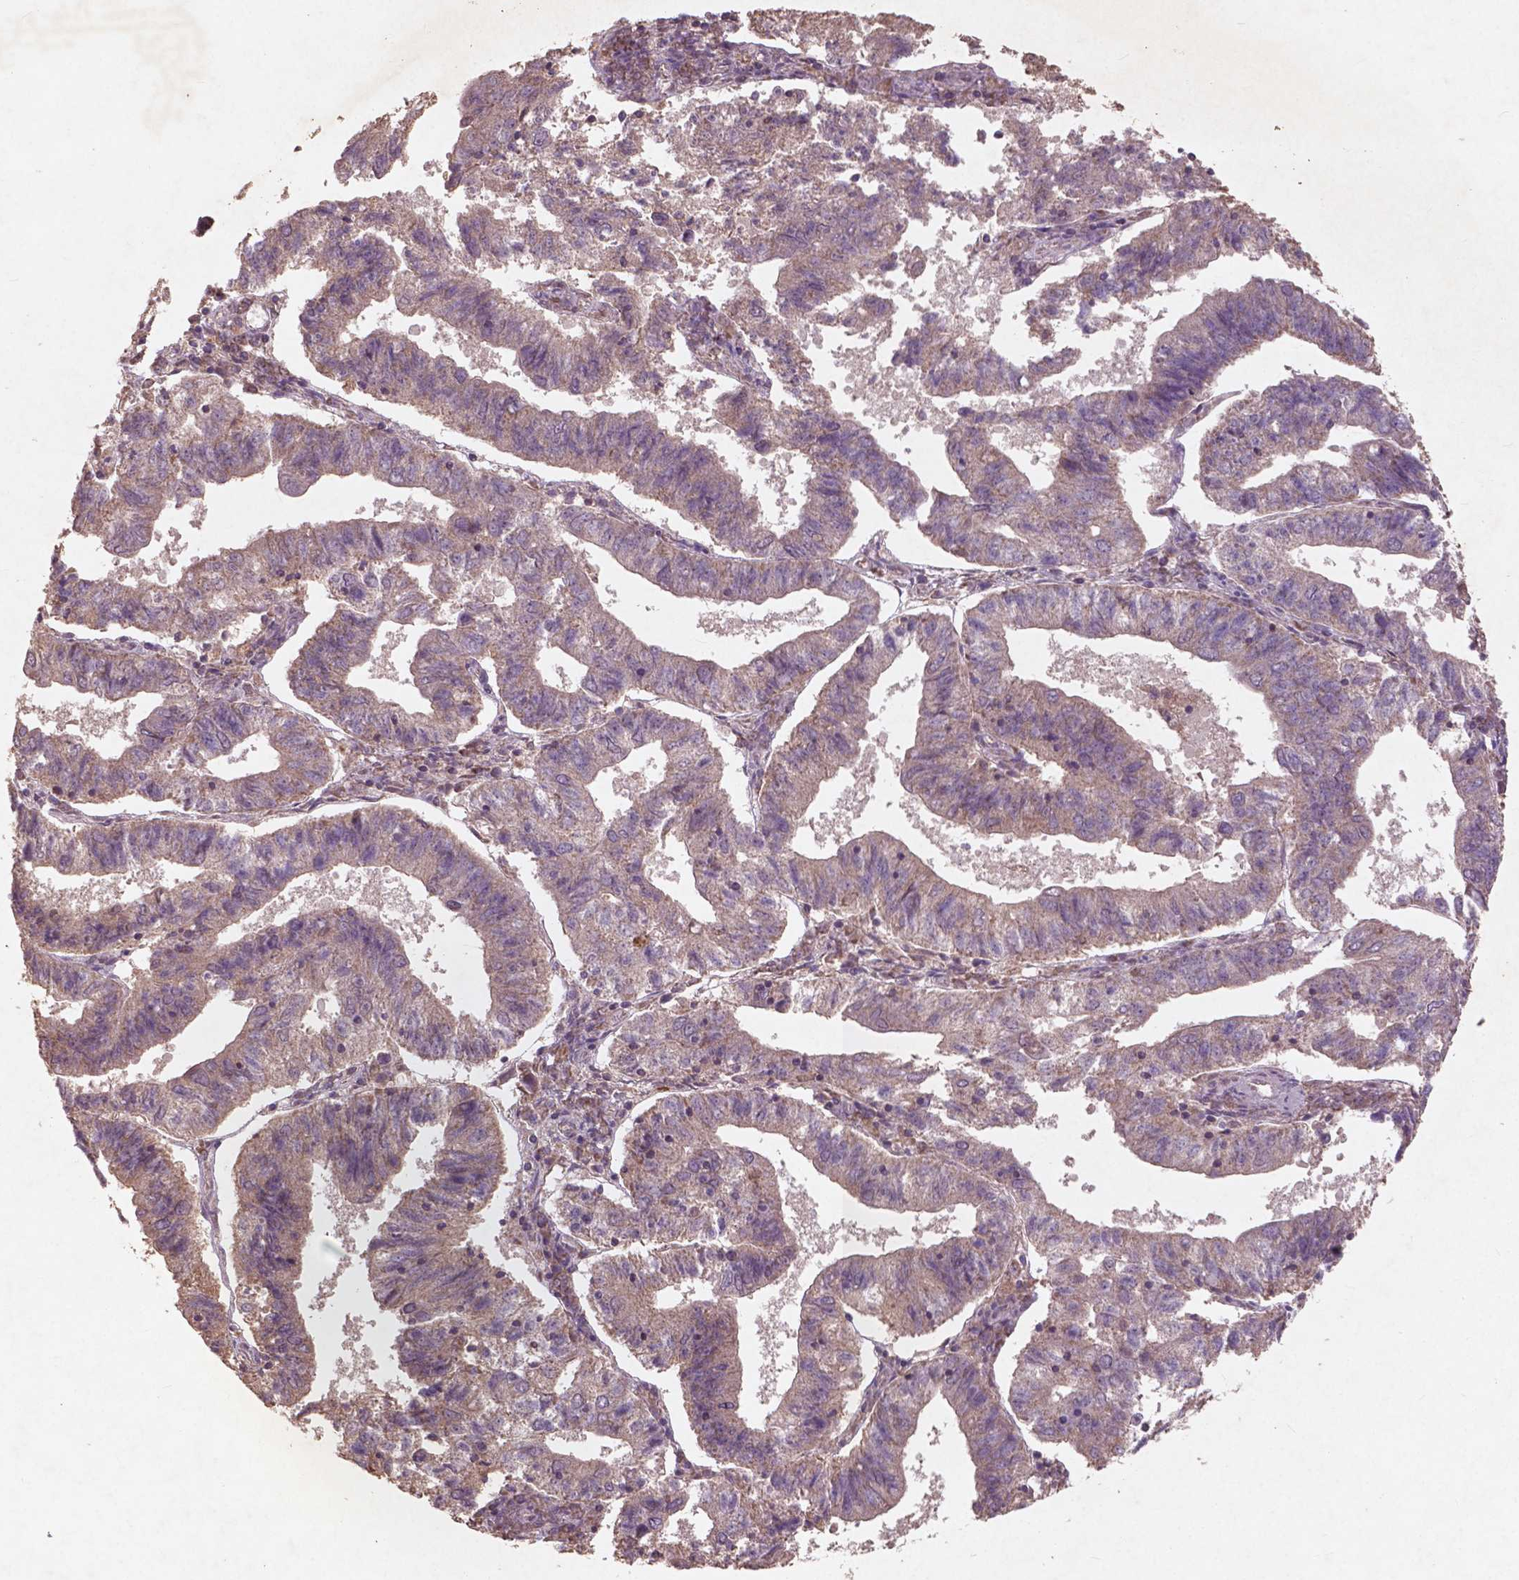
{"staining": {"intensity": "weak", "quantity": ">75%", "location": "cytoplasmic/membranous"}, "tissue": "endometrial cancer", "cell_type": "Tumor cells", "image_type": "cancer", "snomed": [{"axis": "morphology", "description": "Adenocarcinoma, NOS"}, {"axis": "topography", "description": "Endometrium"}], "caption": "Weak cytoplasmic/membranous positivity is appreciated in approximately >75% of tumor cells in adenocarcinoma (endometrial).", "gene": "ST6GALNAC5", "patient": {"sex": "female", "age": 82}}